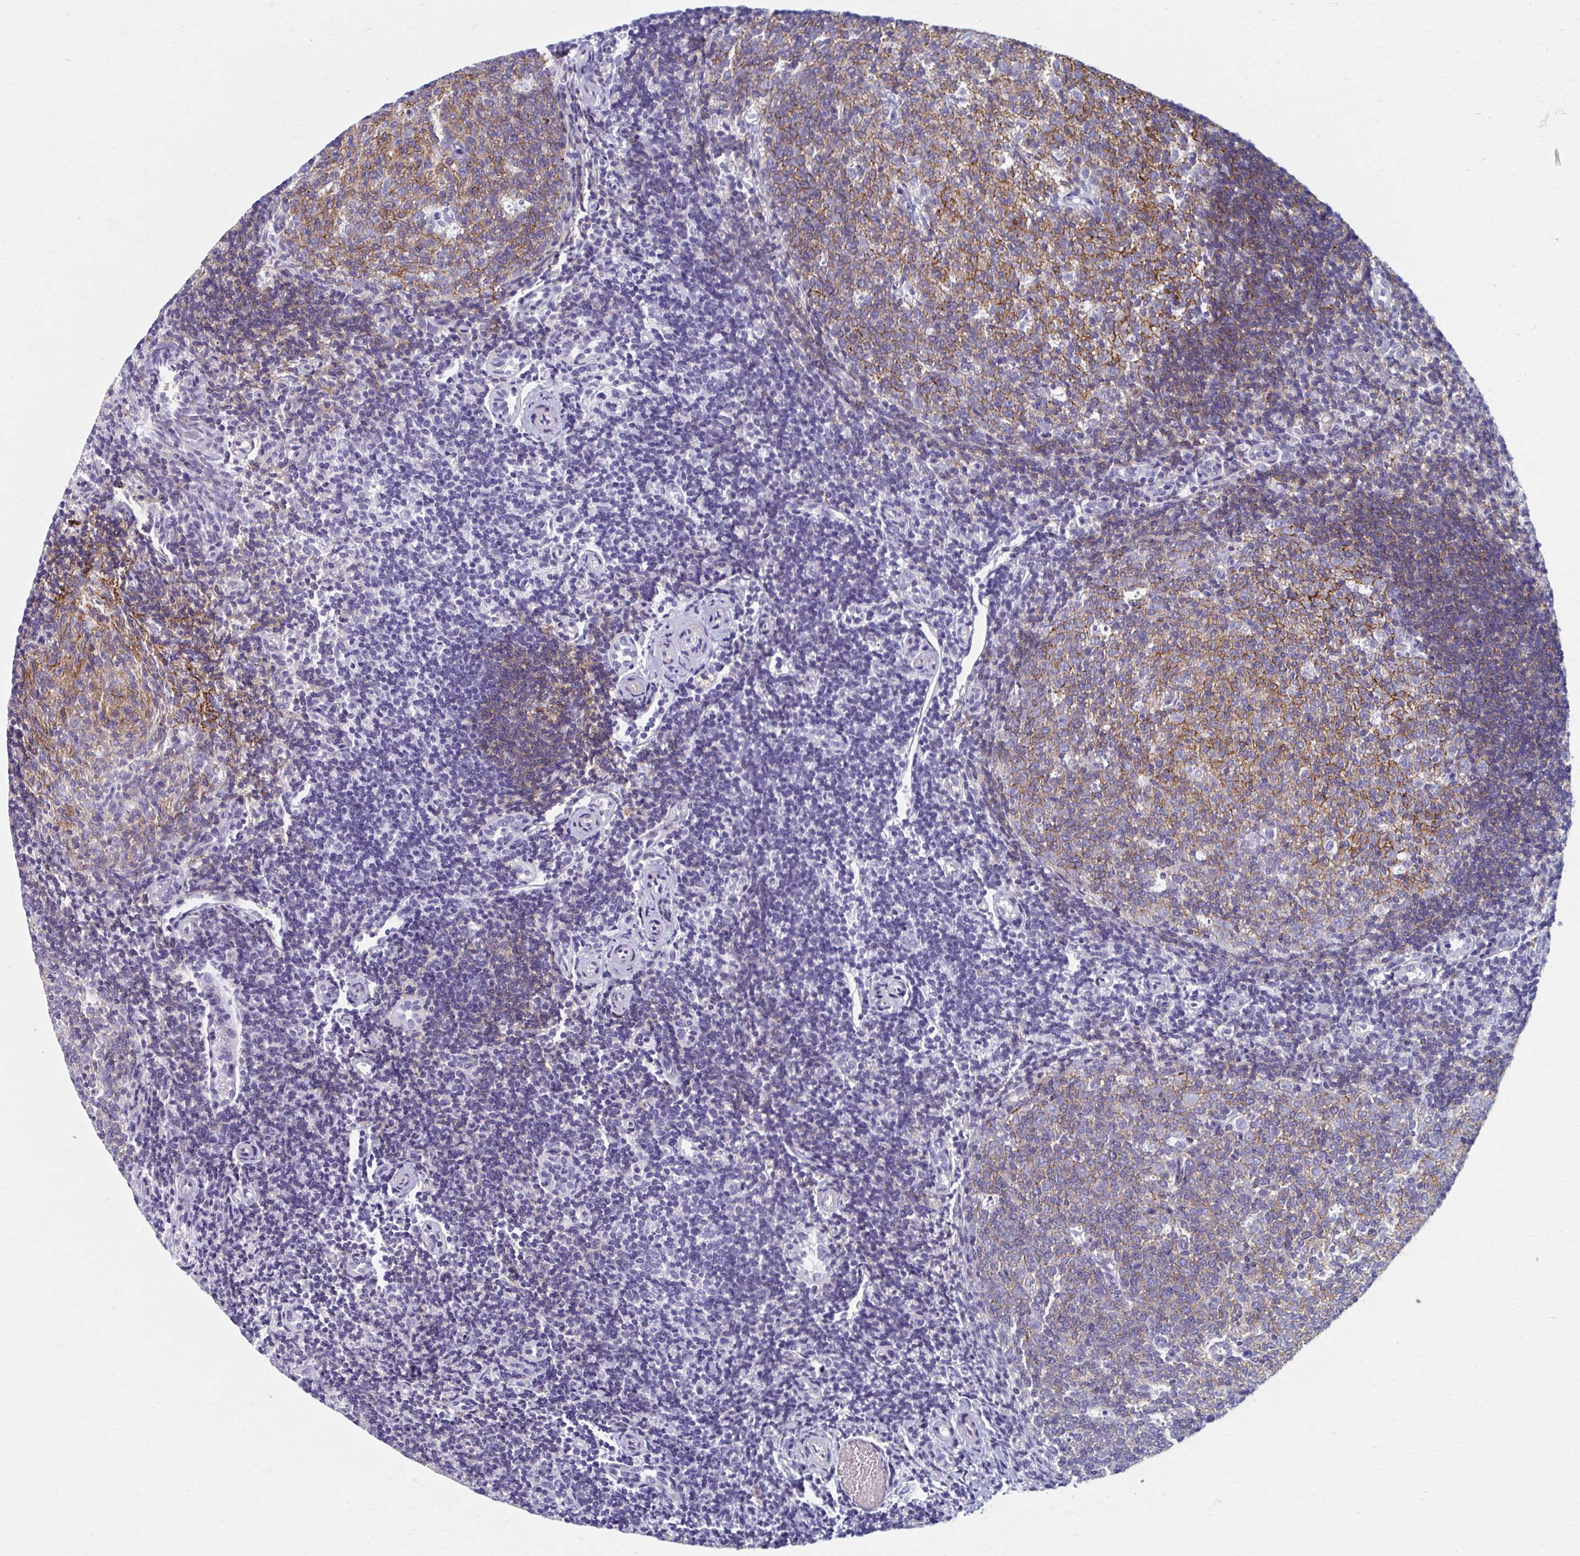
{"staining": {"intensity": "moderate", "quantity": "25%-75%", "location": "cytoplasmic/membranous"}, "tissue": "tonsil", "cell_type": "Germinal center cells", "image_type": "normal", "snomed": [{"axis": "morphology", "description": "Normal tissue, NOS"}, {"axis": "topography", "description": "Tonsil"}], "caption": "IHC image of normal tonsil: human tonsil stained using immunohistochemistry (IHC) shows medium levels of moderate protein expression localized specifically in the cytoplasmic/membranous of germinal center cells, appearing as a cytoplasmic/membranous brown color.", "gene": "ABHD16B", "patient": {"sex": "female", "age": 10}}